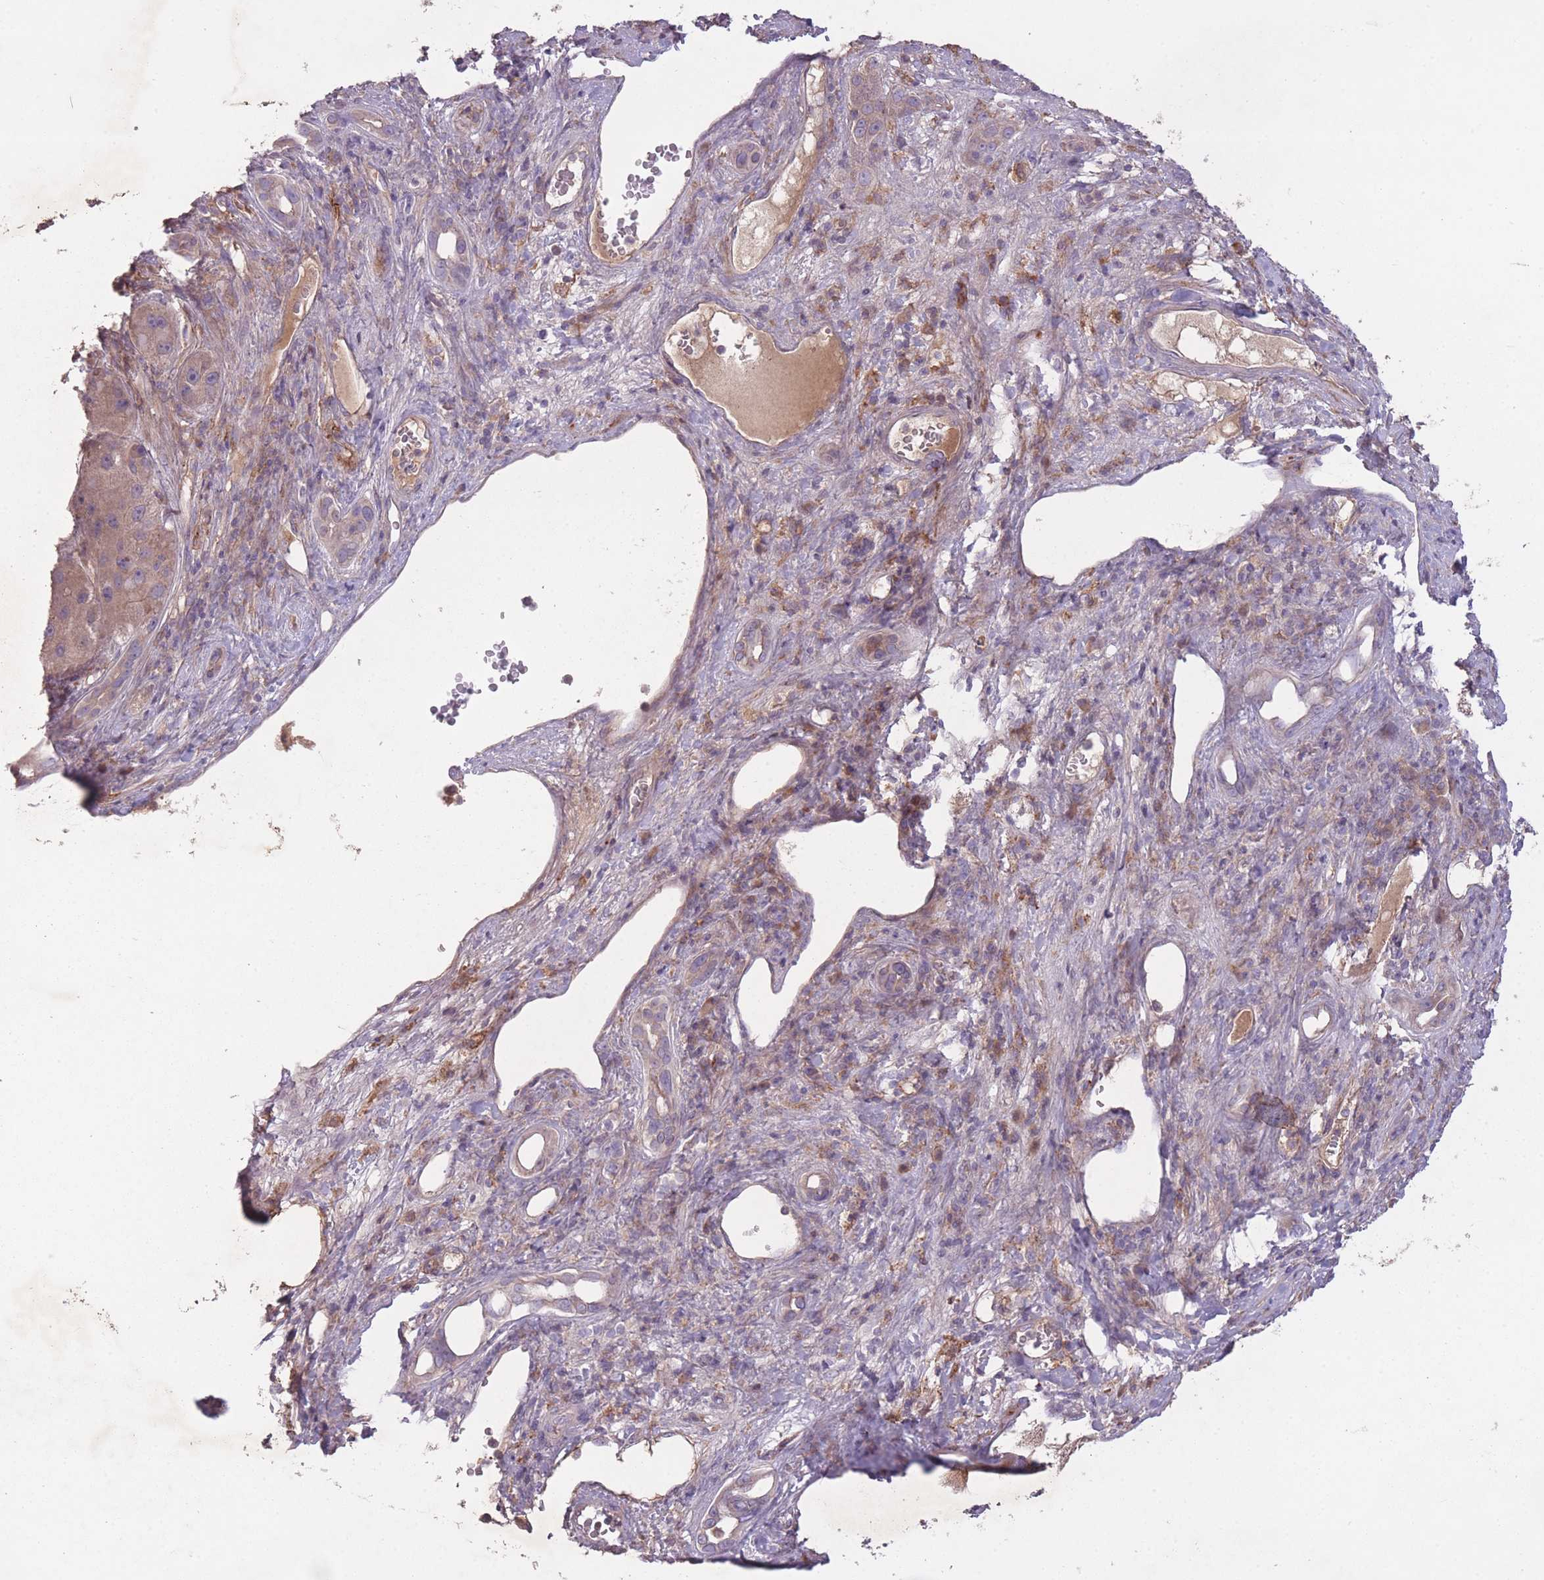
{"staining": {"intensity": "weak", "quantity": "25%-75%", "location": "cytoplasmic/membranous"}, "tissue": "liver cancer", "cell_type": "Tumor cells", "image_type": "cancer", "snomed": [{"axis": "morphology", "description": "Carcinoma, Hepatocellular, NOS"}, {"axis": "topography", "description": "Liver"}], "caption": "There is low levels of weak cytoplasmic/membranous staining in tumor cells of liver cancer (hepatocellular carcinoma), as demonstrated by immunohistochemical staining (brown color).", "gene": "OR2V2", "patient": {"sex": "female", "age": 73}}